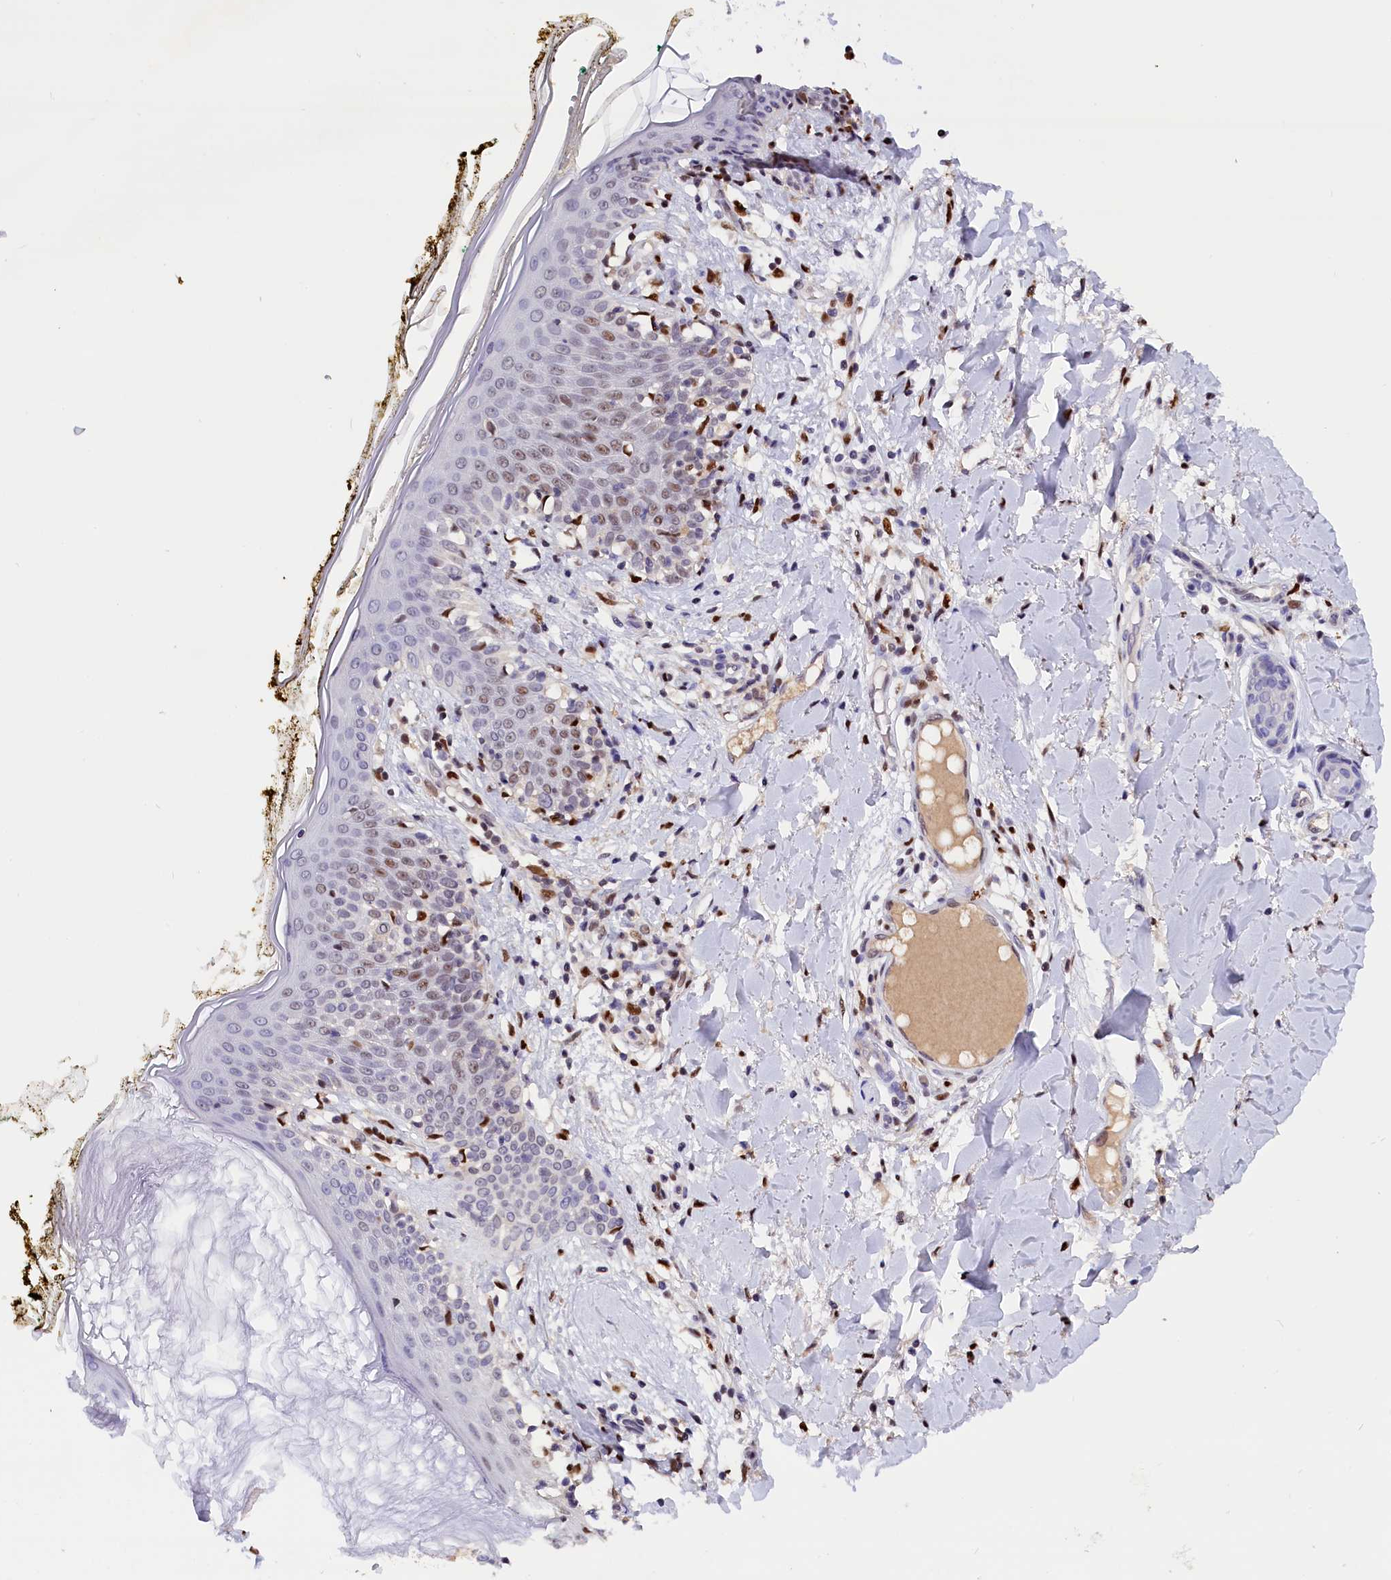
{"staining": {"intensity": "moderate", "quantity": ">75%", "location": "nuclear"}, "tissue": "skin", "cell_type": "Fibroblasts", "image_type": "normal", "snomed": [{"axis": "morphology", "description": "Normal tissue, NOS"}, {"axis": "topography", "description": "Skin"}], "caption": "Skin stained with DAB (3,3'-diaminobenzidine) IHC exhibits medium levels of moderate nuclear staining in about >75% of fibroblasts. (Stains: DAB (3,3'-diaminobenzidine) in brown, nuclei in blue, Microscopy: brightfield microscopy at high magnification).", "gene": "BTBD9", "patient": {"sex": "female", "age": 34}}